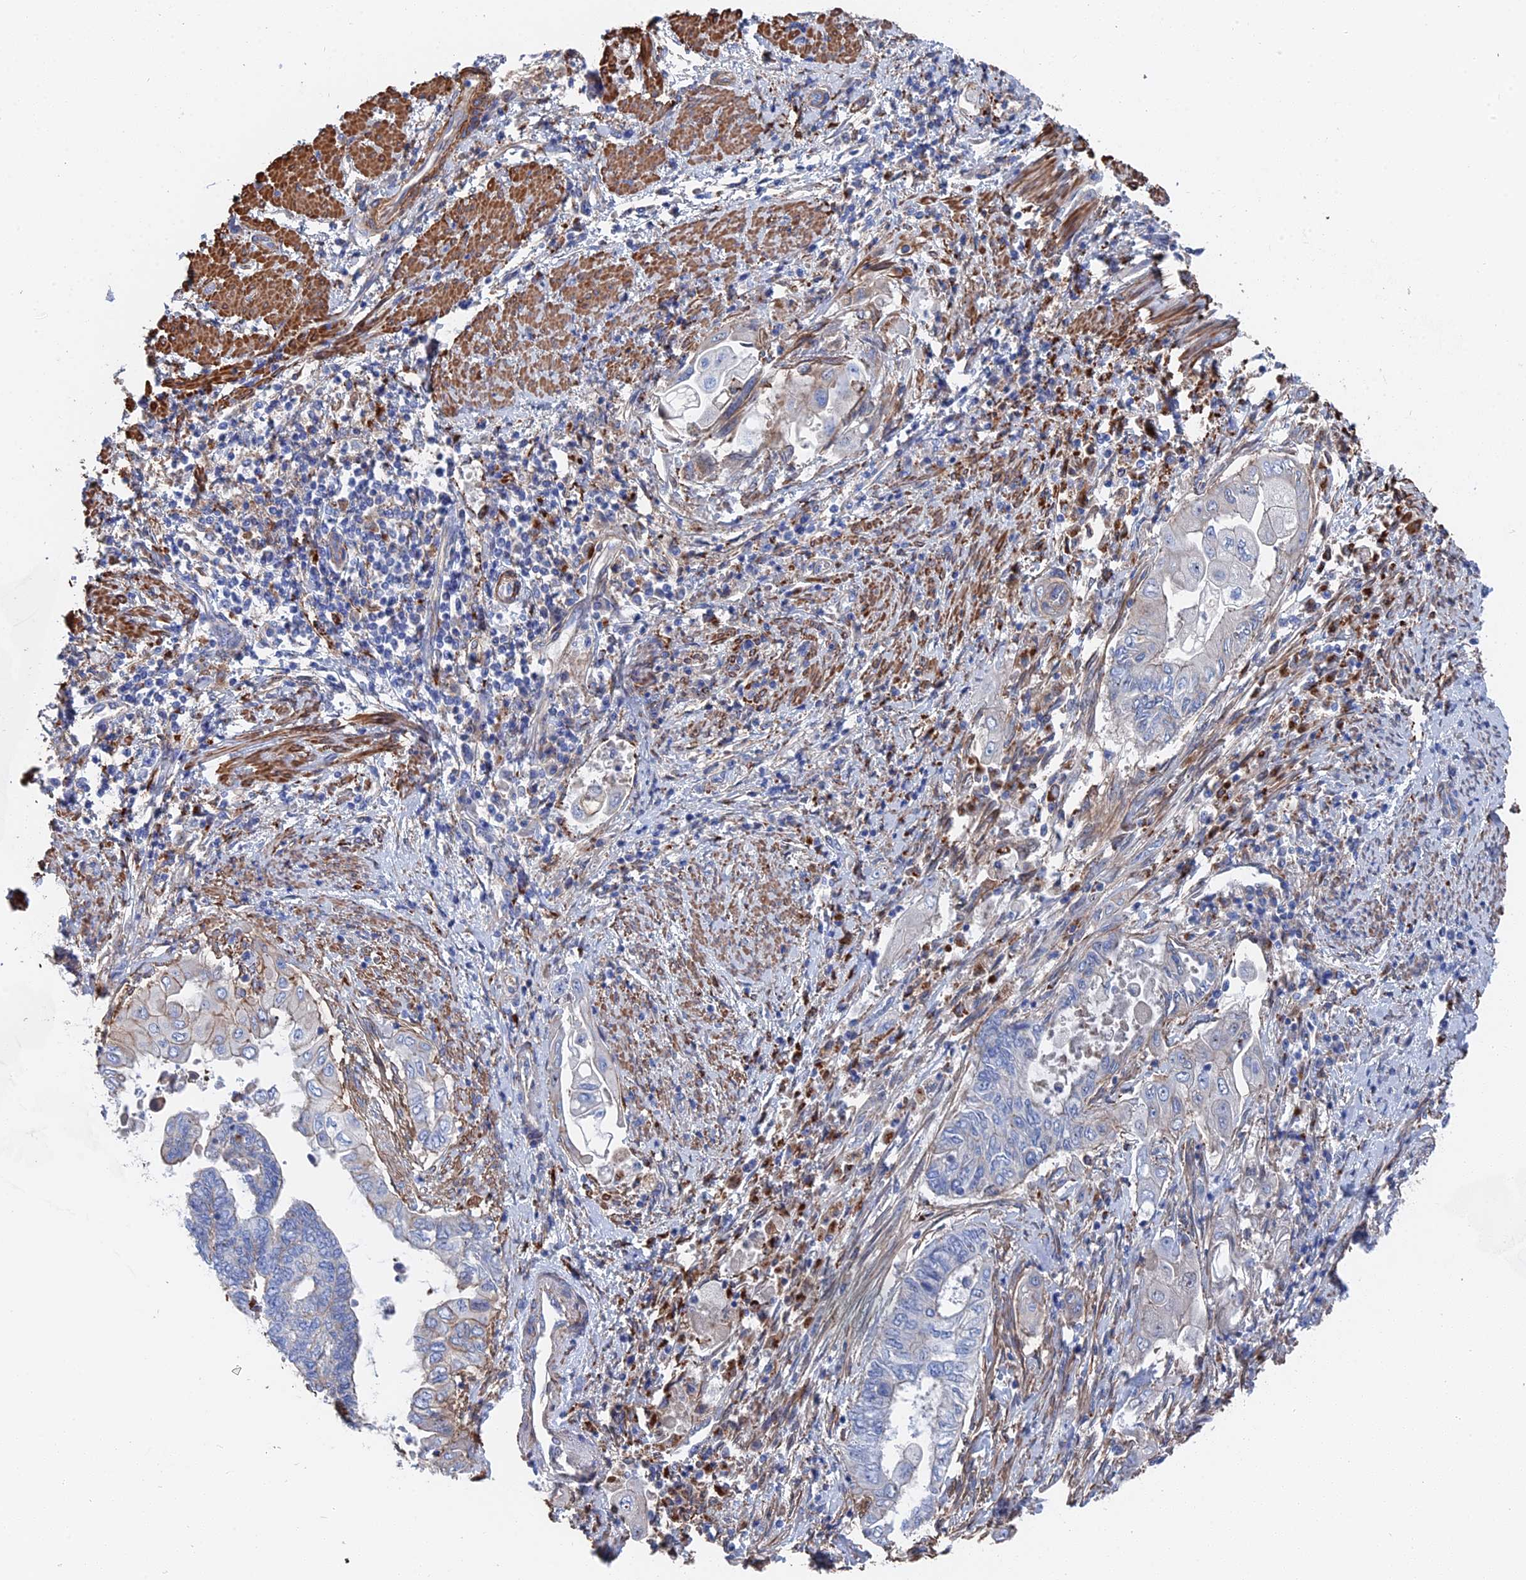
{"staining": {"intensity": "negative", "quantity": "none", "location": "none"}, "tissue": "endometrial cancer", "cell_type": "Tumor cells", "image_type": "cancer", "snomed": [{"axis": "morphology", "description": "Adenocarcinoma, NOS"}, {"axis": "topography", "description": "Uterus"}, {"axis": "topography", "description": "Endometrium"}], "caption": "Micrograph shows no protein positivity in tumor cells of endometrial cancer tissue.", "gene": "STRA6", "patient": {"sex": "female", "age": 70}}